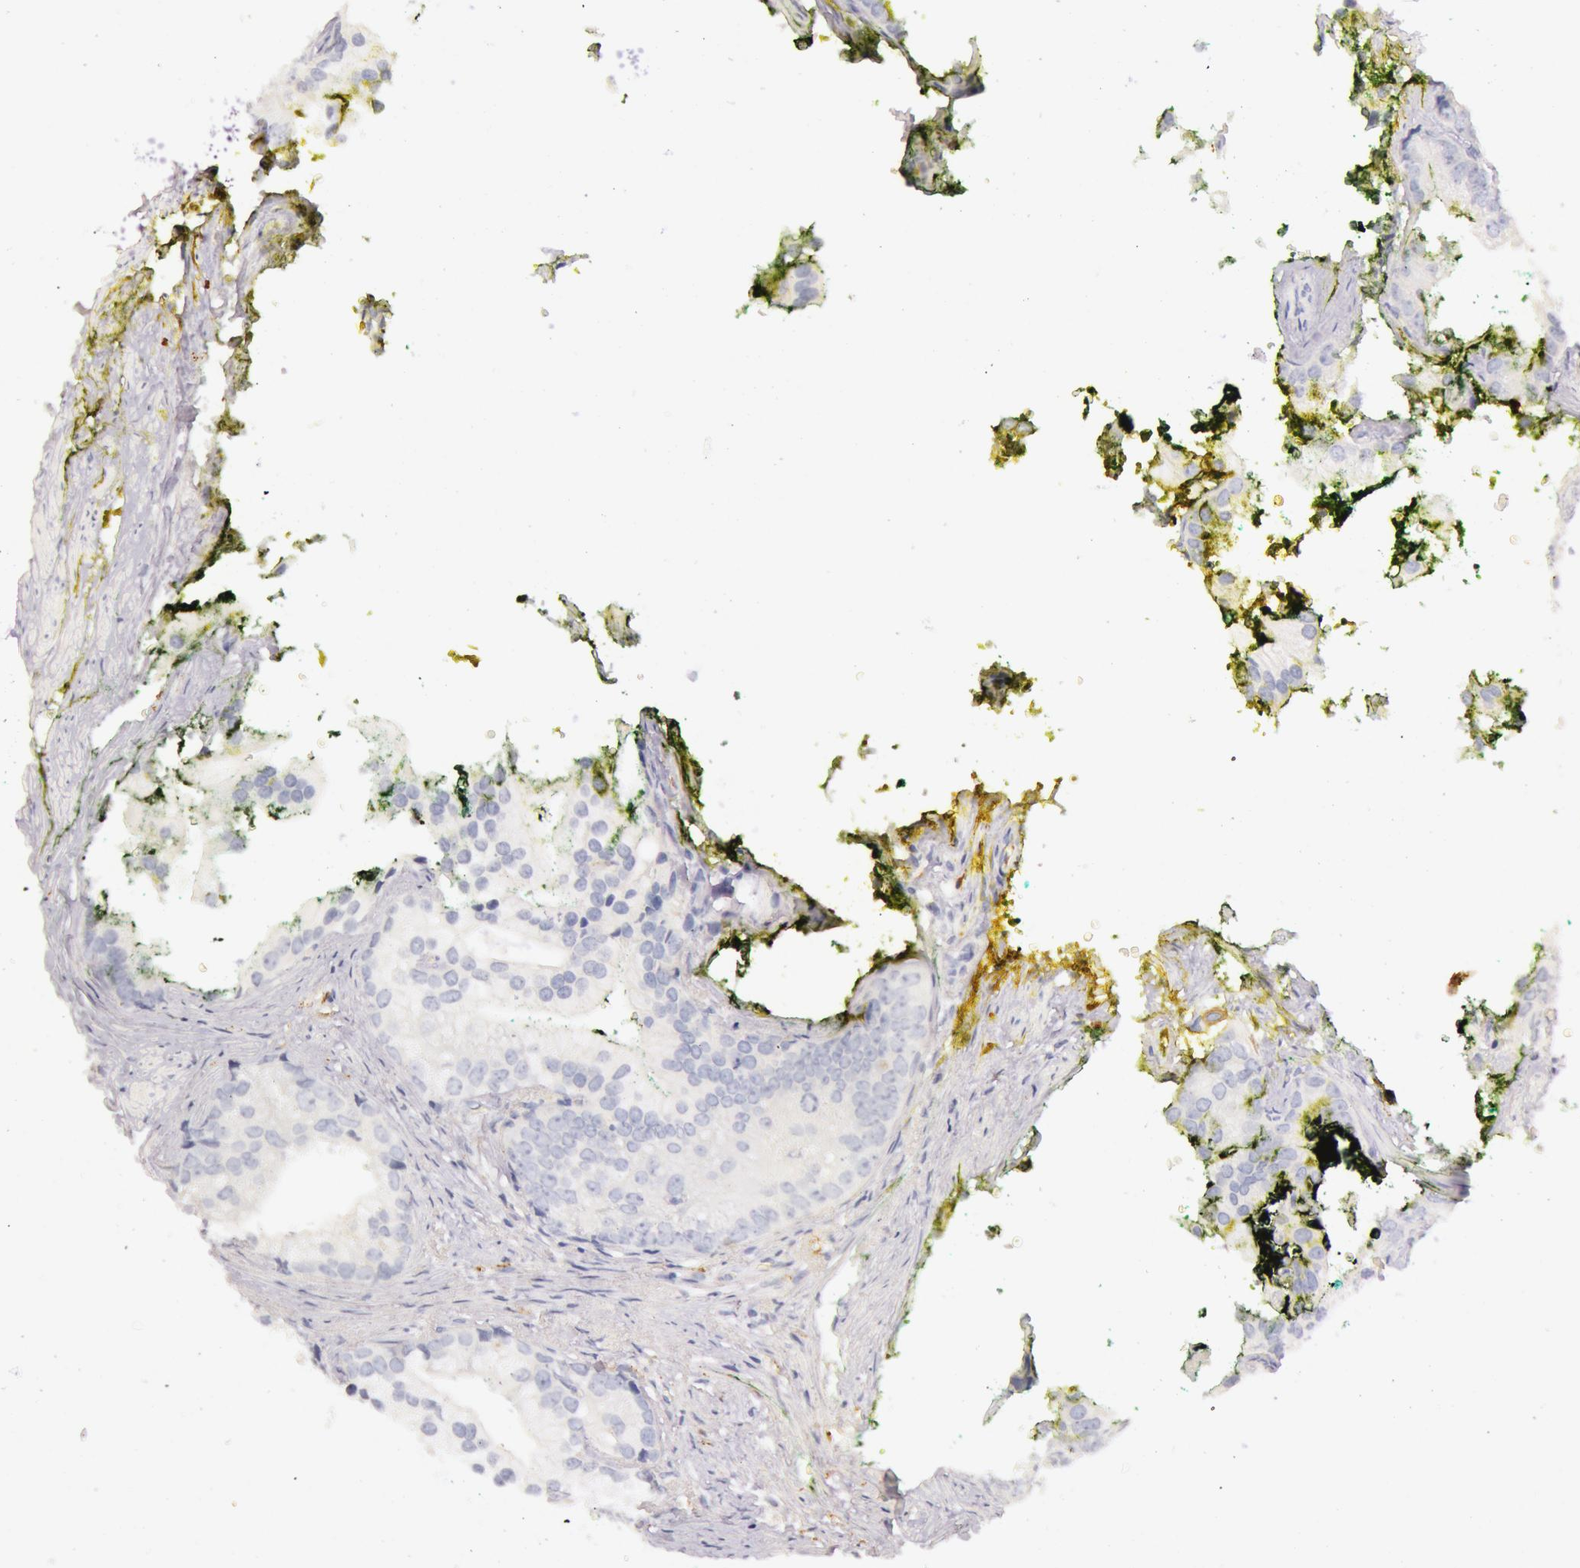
{"staining": {"intensity": "negative", "quantity": "none", "location": "none"}, "tissue": "prostate cancer", "cell_type": "Tumor cells", "image_type": "cancer", "snomed": [{"axis": "morphology", "description": "Adenocarcinoma, Low grade"}, {"axis": "topography", "description": "Prostate"}], "caption": "Tumor cells show no significant protein staining in prostate cancer (adenocarcinoma (low-grade)).", "gene": "C4BPA", "patient": {"sex": "male", "age": 71}}